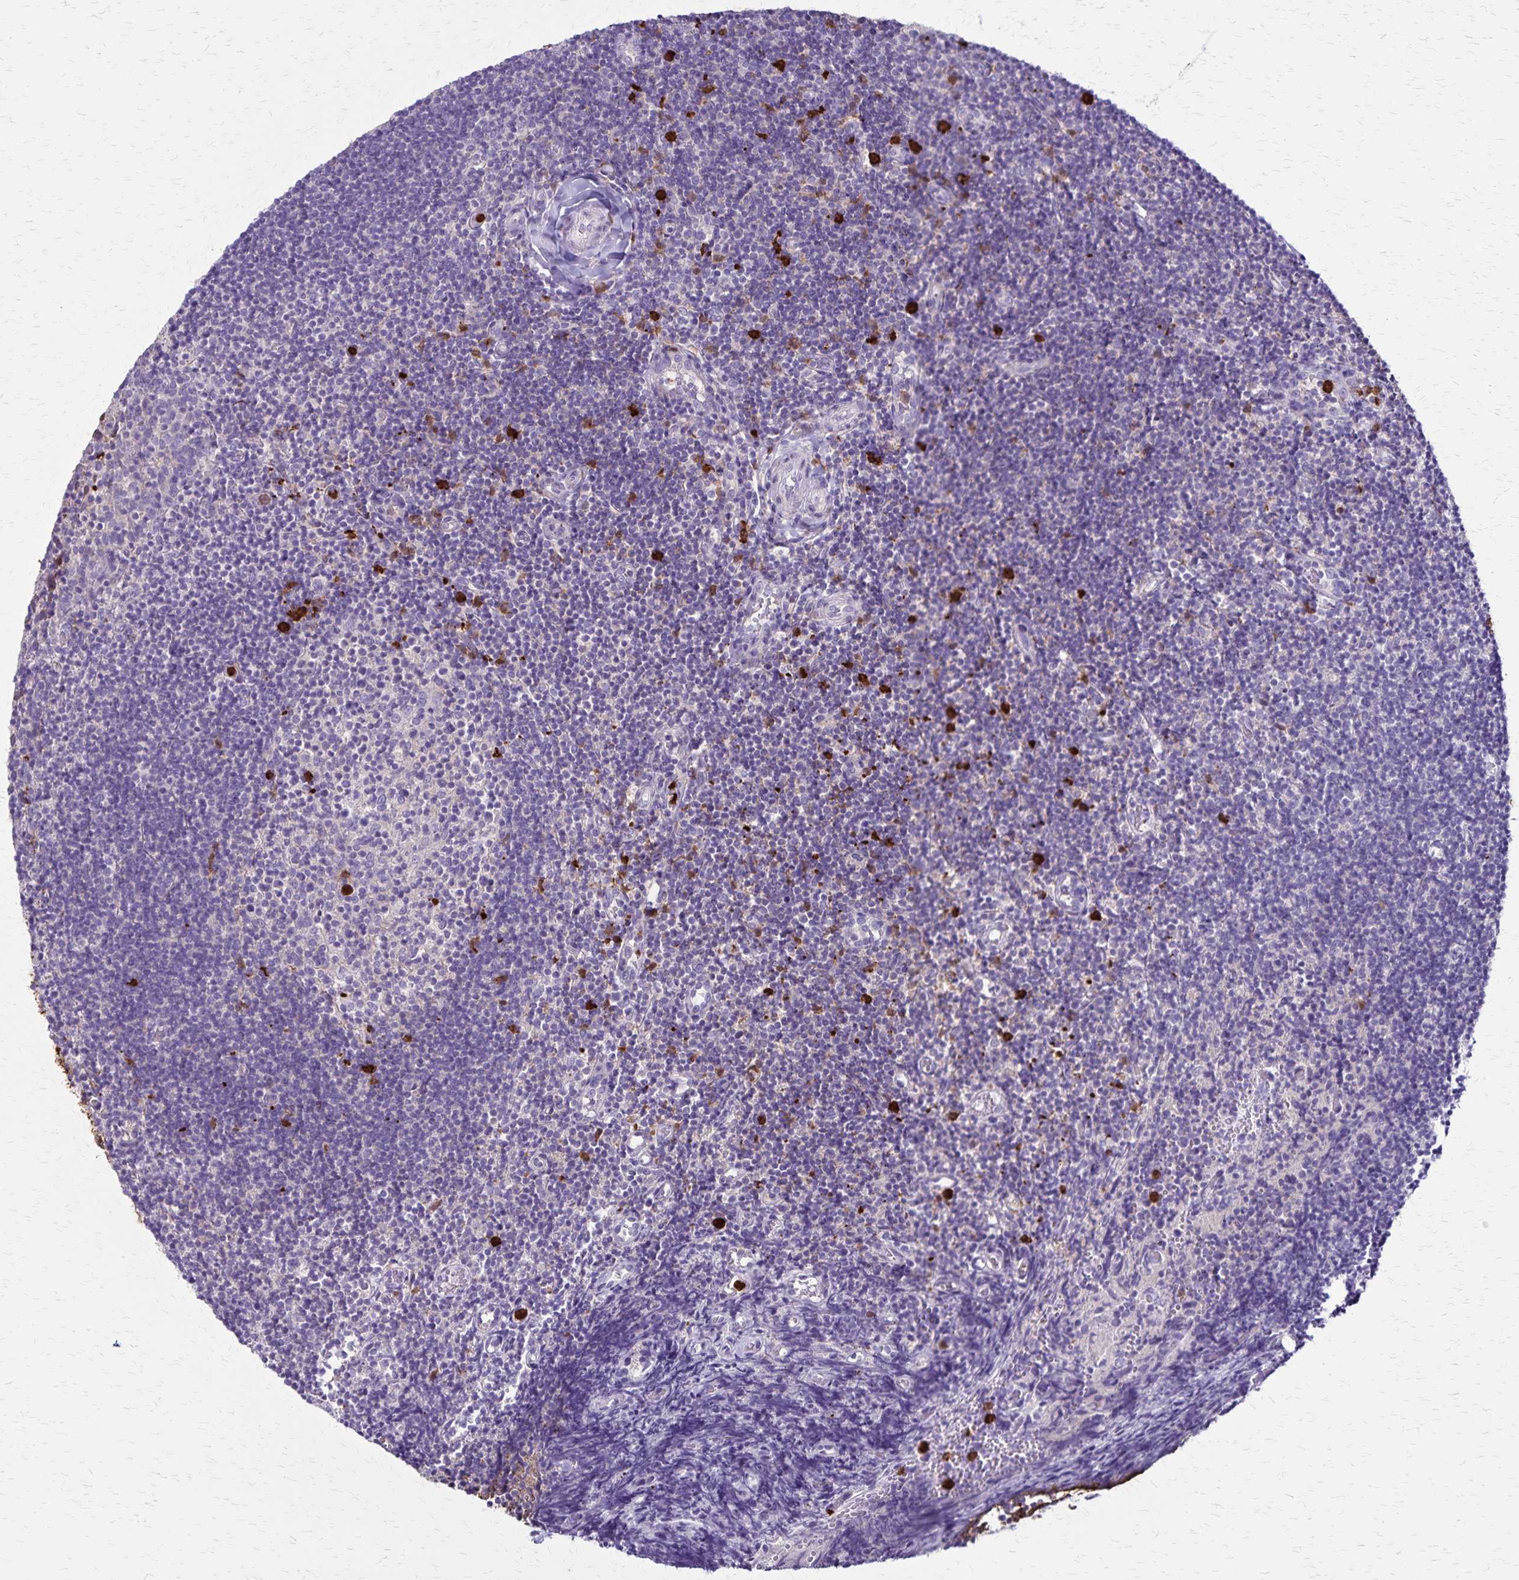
{"staining": {"intensity": "strong", "quantity": "<25%", "location": "cytoplasmic/membranous"}, "tissue": "tonsil", "cell_type": "Germinal center cells", "image_type": "normal", "snomed": [{"axis": "morphology", "description": "Normal tissue, NOS"}, {"axis": "topography", "description": "Tonsil"}], "caption": "Tonsil stained with a brown dye demonstrates strong cytoplasmic/membranous positive staining in about <25% of germinal center cells.", "gene": "ULBP3", "patient": {"sex": "female", "age": 10}}